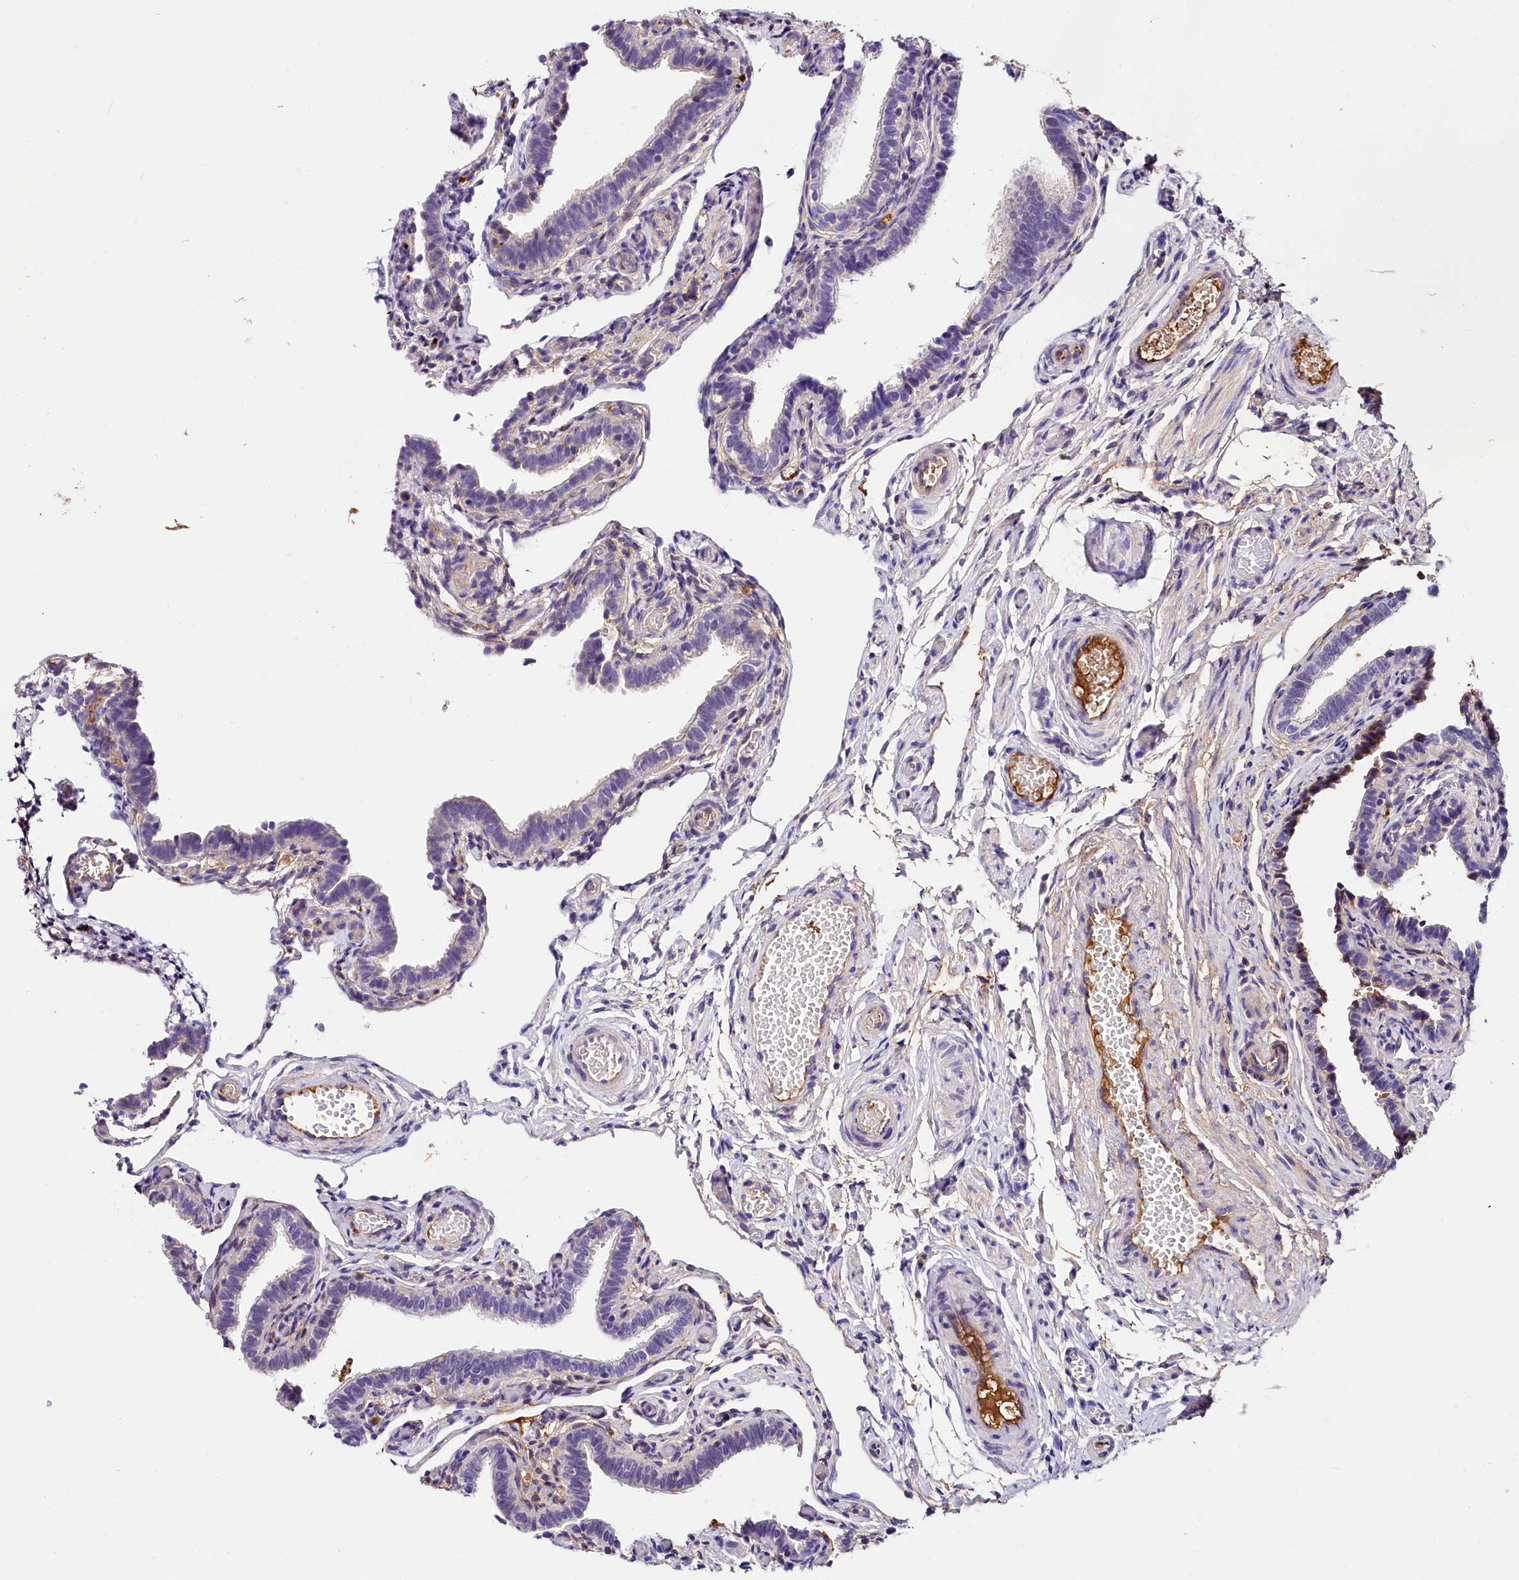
{"staining": {"intensity": "negative", "quantity": "none", "location": "none"}, "tissue": "fallopian tube", "cell_type": "Glandular cells", "image_type": "normal", "snomed": [{"axis": "morphology", "description": "Normal tissue, NOS"}, {"axis": "topography", "description": "Fallopian tube"}], "caption": "The image displays no significant positivity in glandular cells of fallopian tube. (DAB immunohistochemistry visualized using brightfield microscopy, high magnification).", "gene": "ARMC6", "patient": {"sex": "female", "age": 36}}